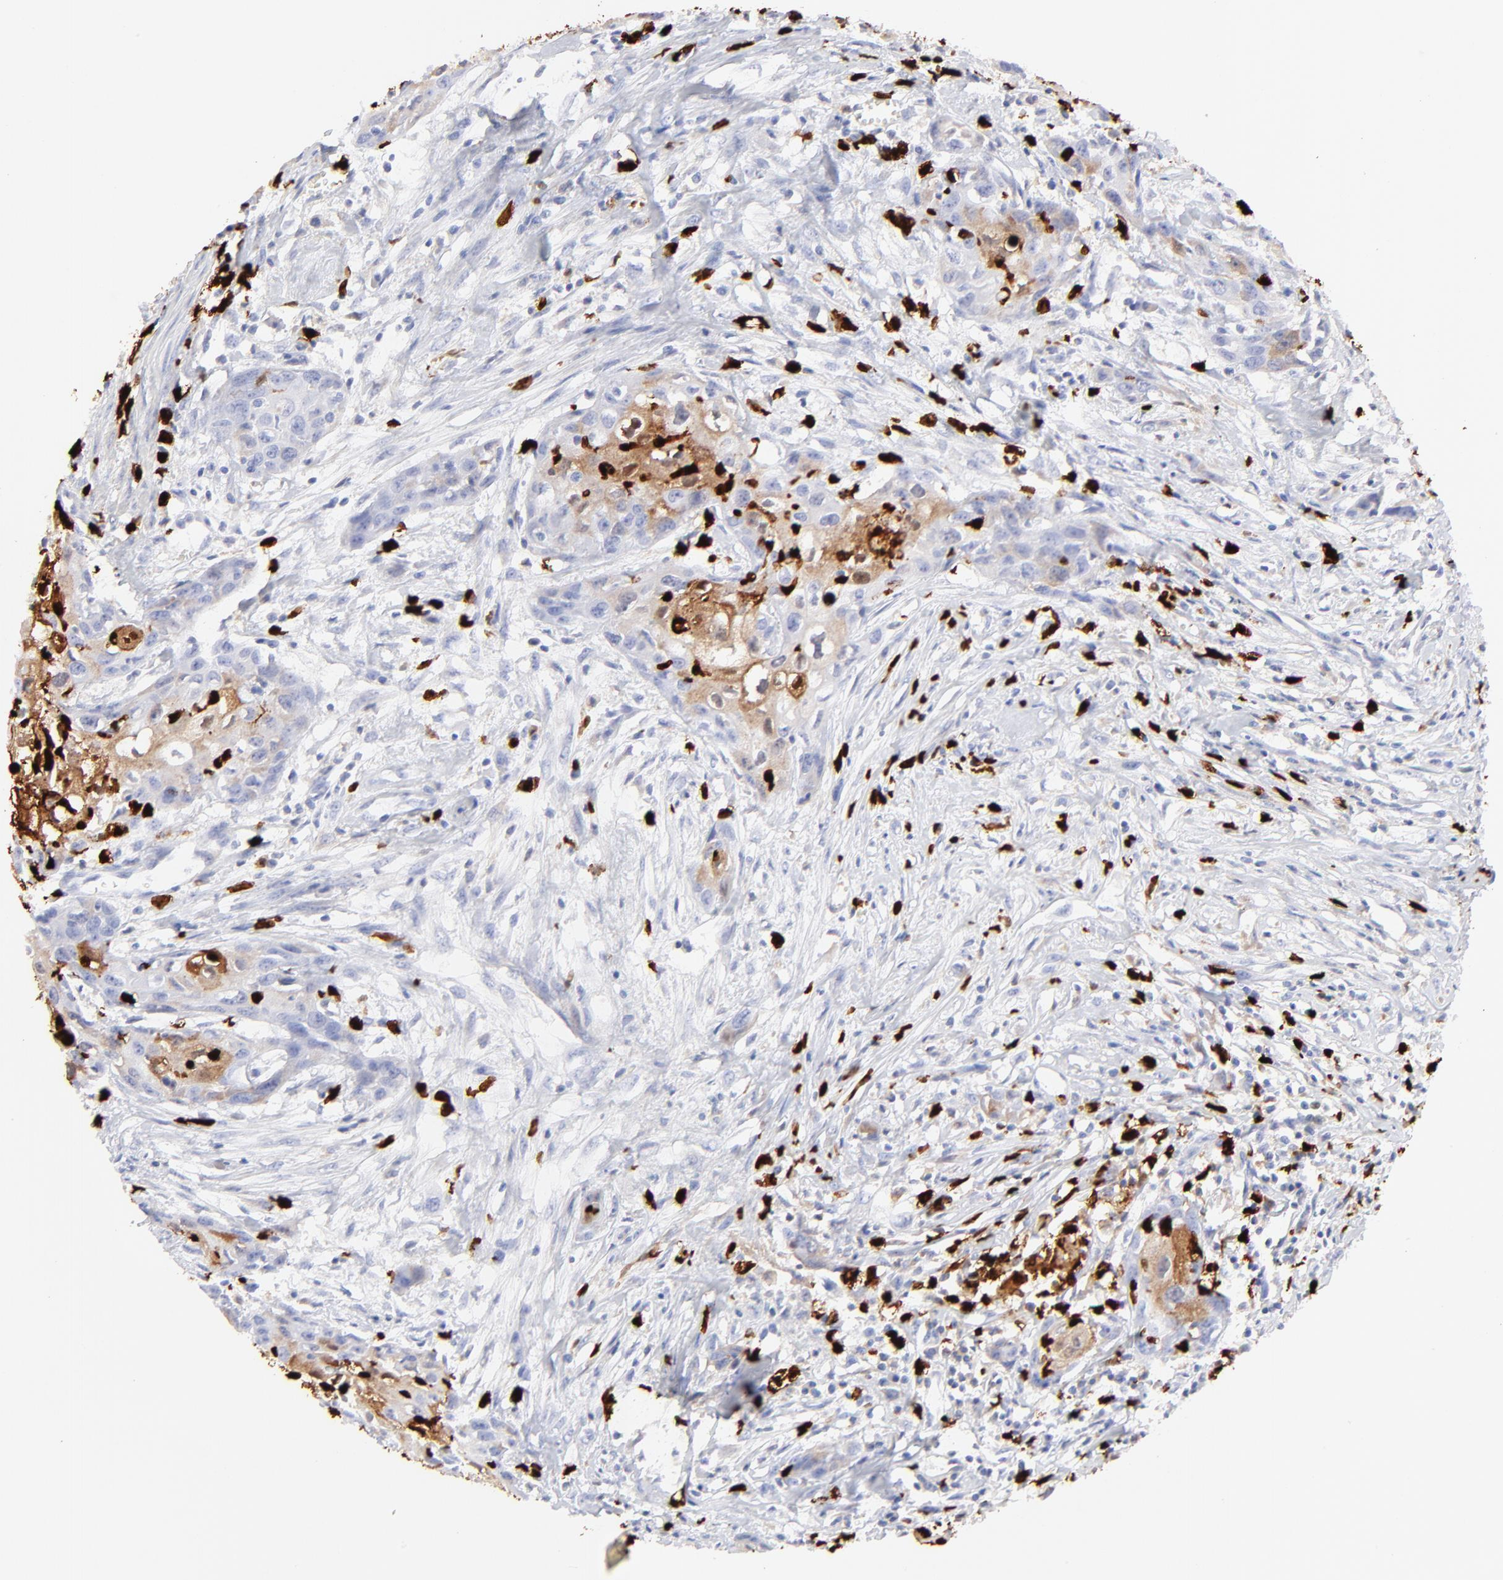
{"staining": {"intensity": "negative", "quantity": "none", "location": "none"}, "tissue": "urothelial cancer", "cell_type": "Tumor cells", "image_type": "cancer", "snomed": [{"axis": "morphology", "description": "Urothelial carcinoma, High grade"}, {"axis": "topography", "description": "Urinary bladder"}], "caption": "Tumor cells show no significant protein expression in urothelial cancer.", "gene": "S100A12", "patient": {"sex": "male", "age": 54}}